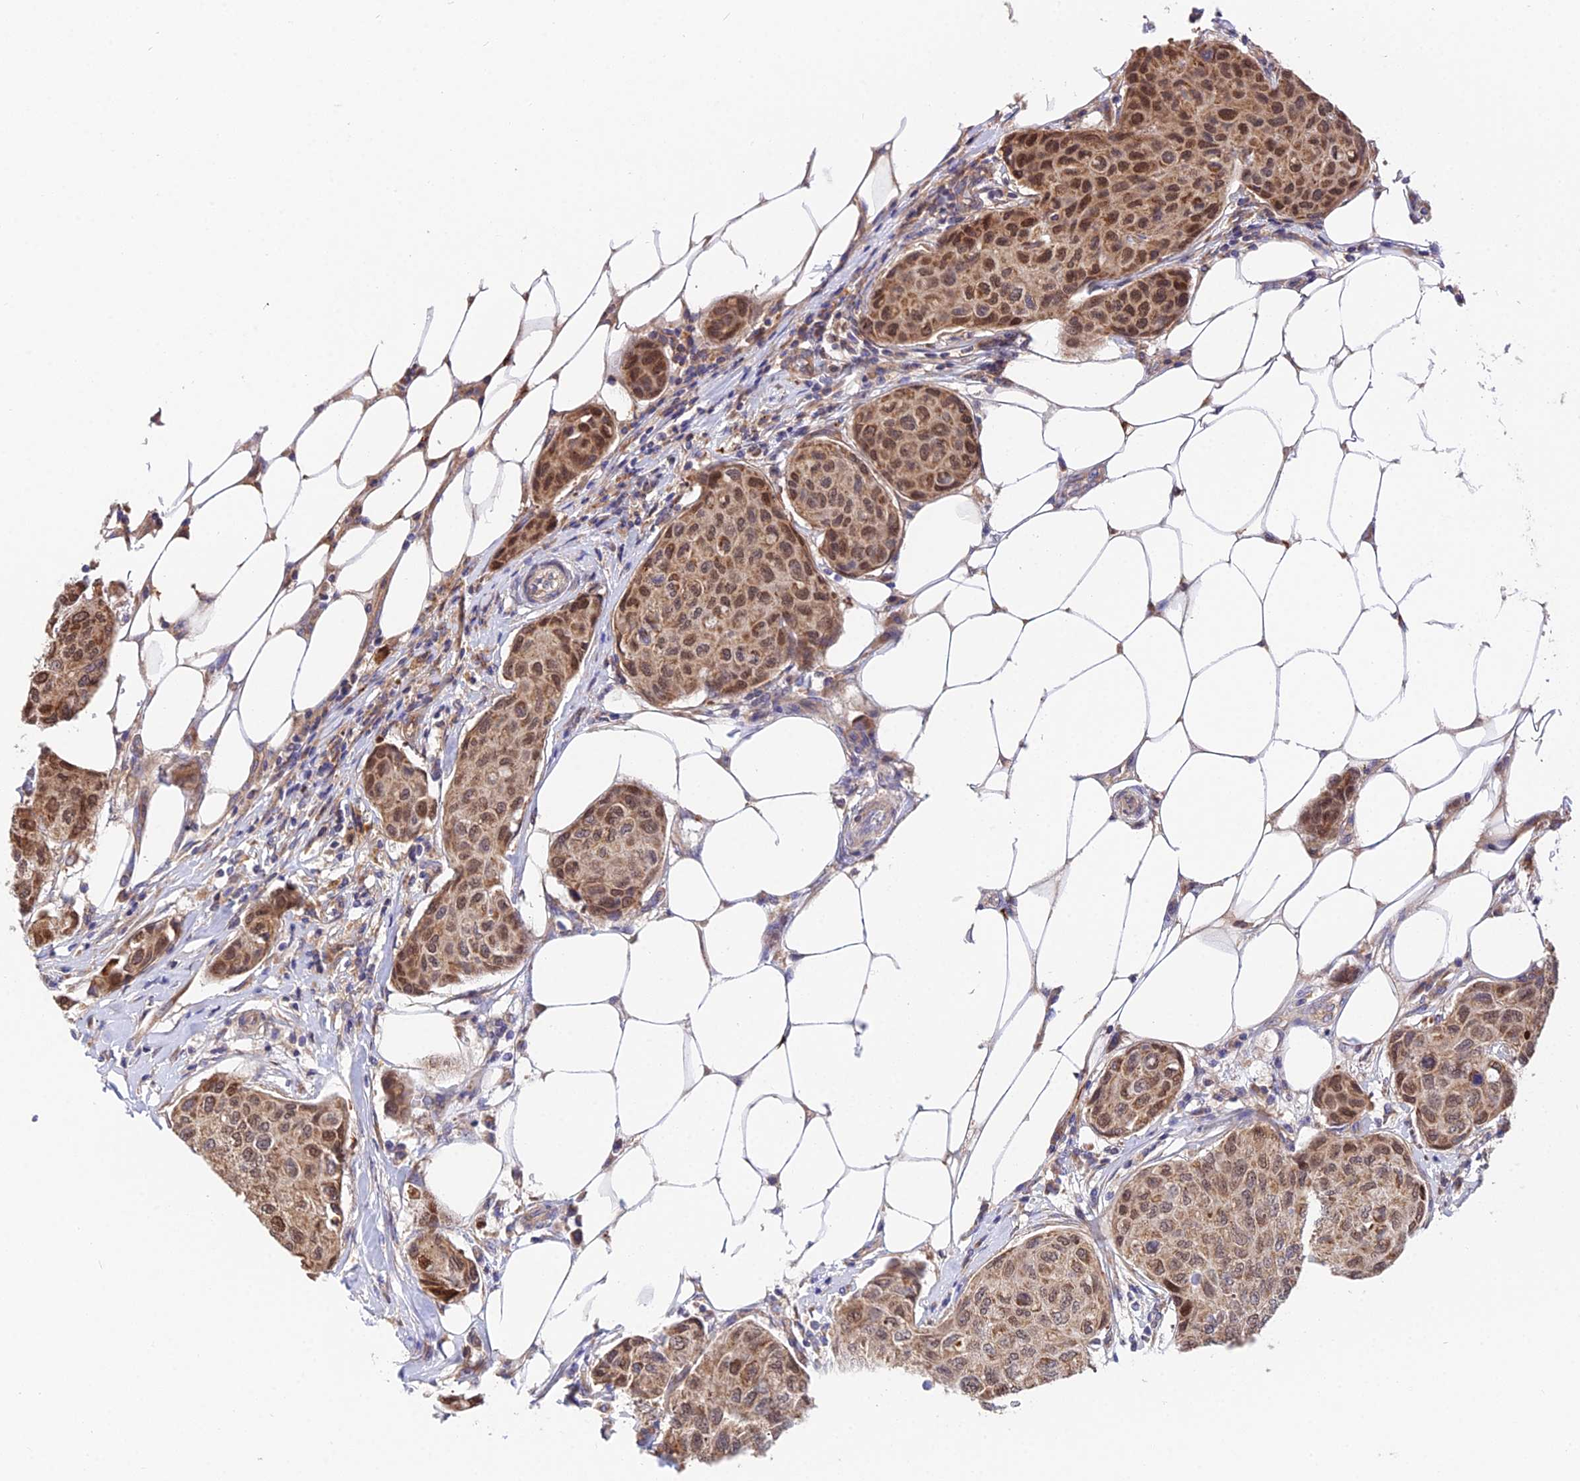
{"staining": {"intensity": "moderate", "quantity": ">75%", "location": "cytoplasmic/membranous,nuclear"}, "tissue": "breast cancer", "cell_type": "Tumor cells", "image_type": "cancer", "snomed": [{"axis": "morphology", "description": "Duct carcinoma"}, {"axis": "topography", "description": "Breast"}], "caption": "Immunohistochemistry photomicrograph of neoplastic tissue: human breast cancer (intraductal carcinoma) stained using immunohistochemistry reveals medium levels of moderate protein expression localized specifically in the cytoplasmic/membranous and nuclear of tumor cells, appearing as a cytoplasmic/membranous and nuclear brown color.", "gene": "CDC37L1", "patient": {"sex": "female", "age": 80}}